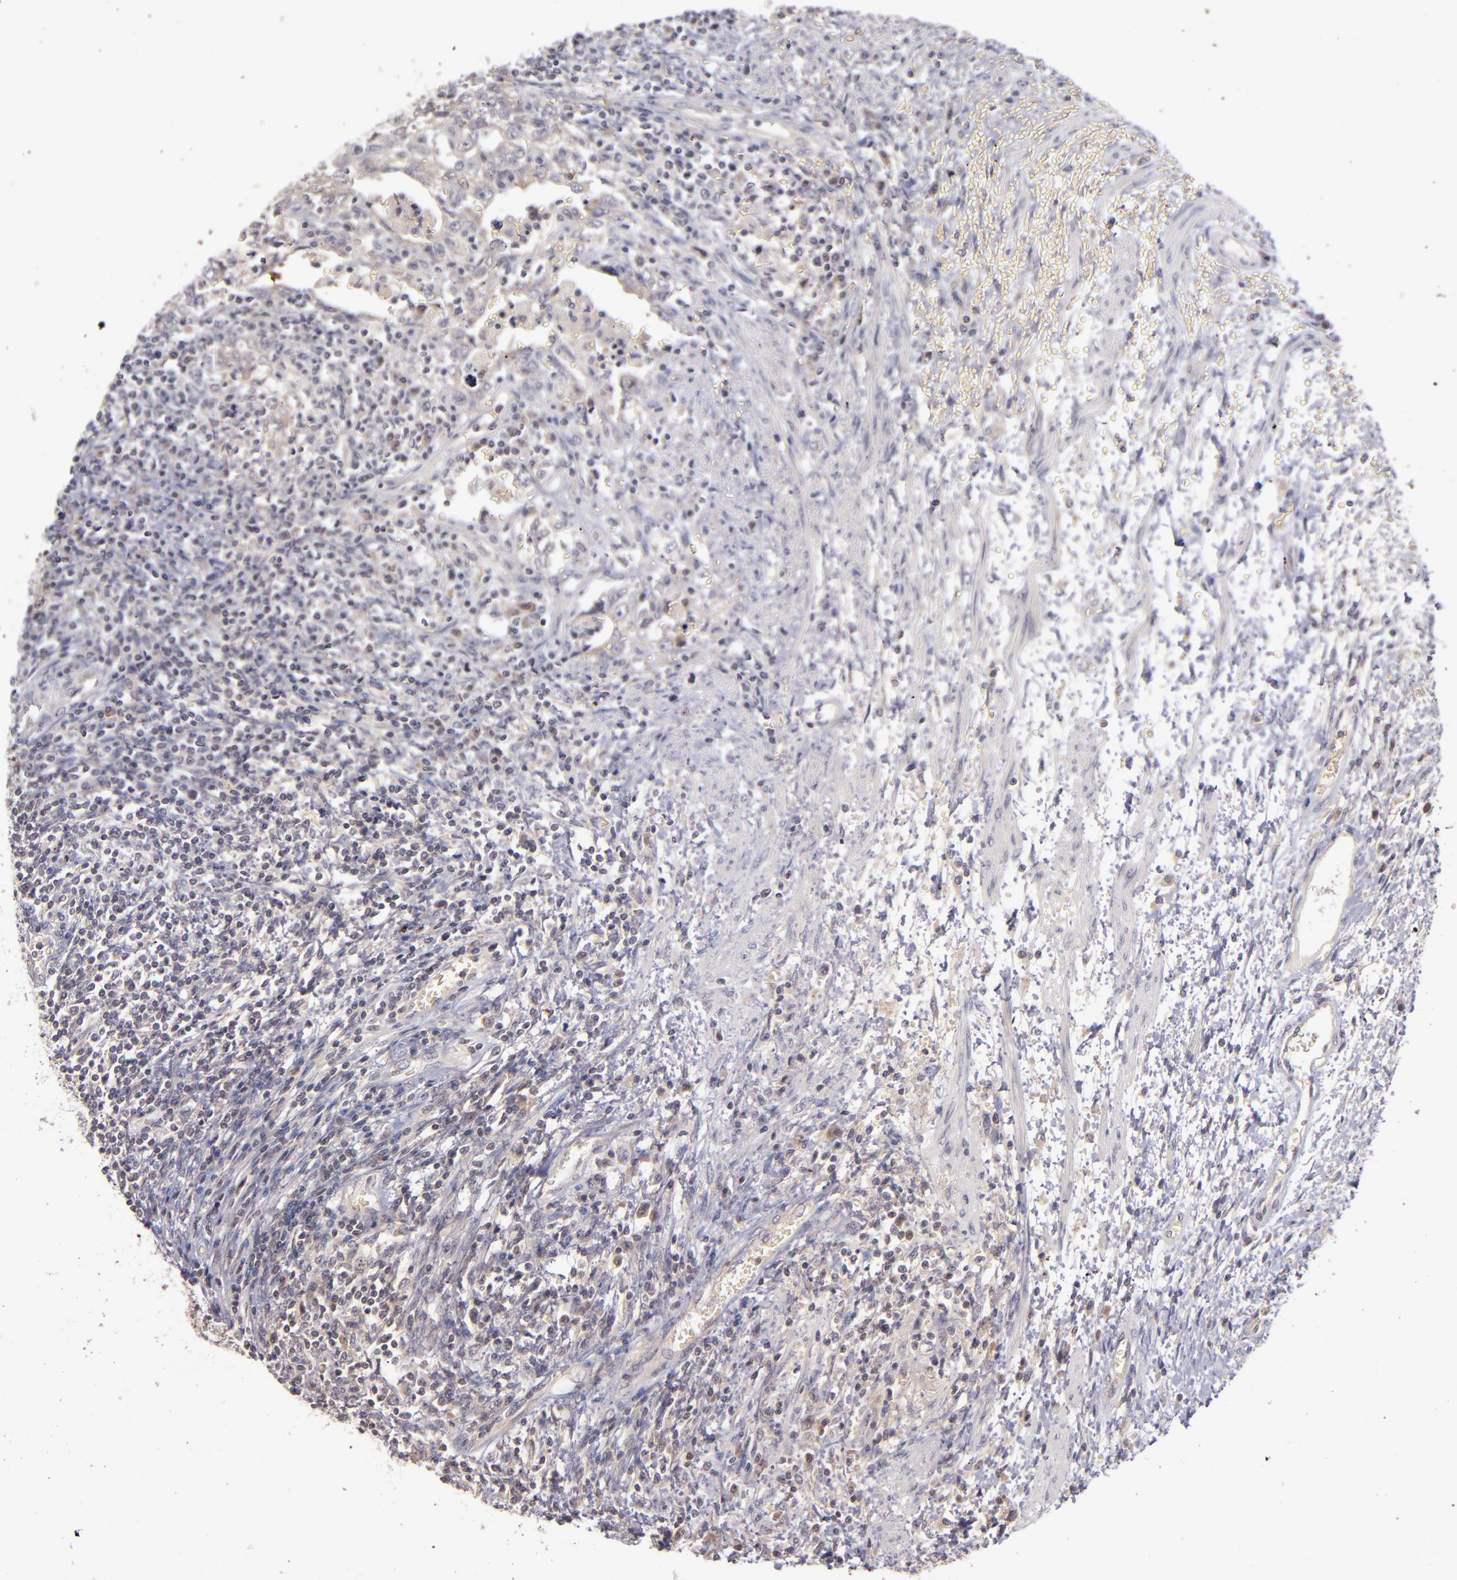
{"staining": {"intensity": "moderate", "quantity": "25%-75%", "location": "cytoplasmic/membranous"}, "tissue": "testis cancer", "cell_type": "Tumor cells", "image_type": "cancer", "snomed": [{"axis": "morphology", "description": "Carcinoma, Embryonal, NOS"}, {"axis": "topography", "description": "Testis"}], "caption": "Protein staining of embryonal carcinoma (testis) tissue reveals moderate cytoplasmic/membranous positivity in approximately 25%-75% of tumor cells.", "gene": "TSC2", "patient": {"sex": "male", "age": 26}}